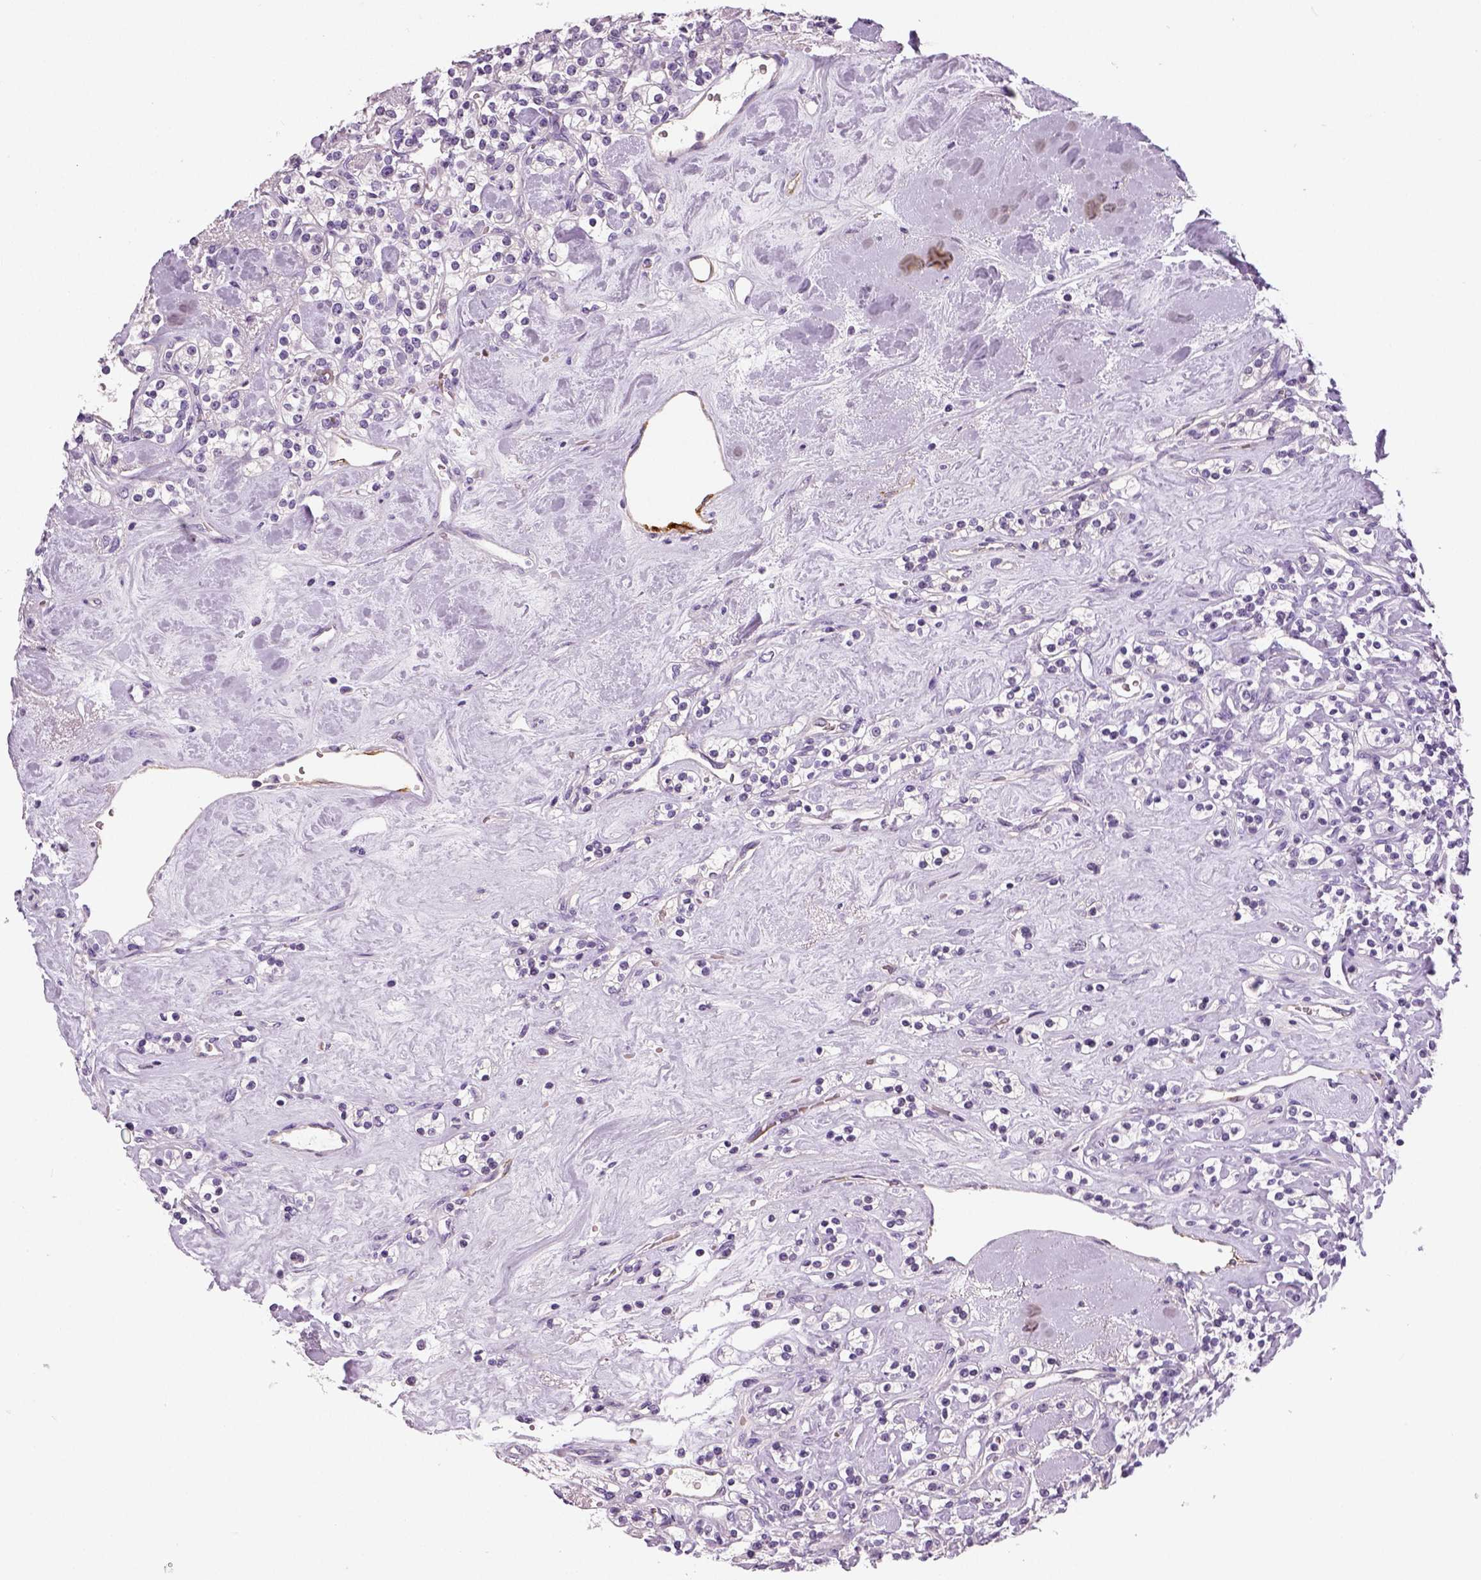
{"staining": {"intensity": "negative", "quantity": "none", "location": "none"}, "tissue": "renal cancer", "cell_type": "Tumor cells", "image_type": "cancer", "snomed": [{"axis": "morphology", "description": "Adenocarcinoma, NOS"}, {"axis": "topography", "description": "Kidney"}], "caption": "Adenocarcinoma (renal) was stained to show a protein in brown. There is no significant staining in tumor cells.", "gene": "TSPAN7", "patient": {"sex": "male", "age": 77}}